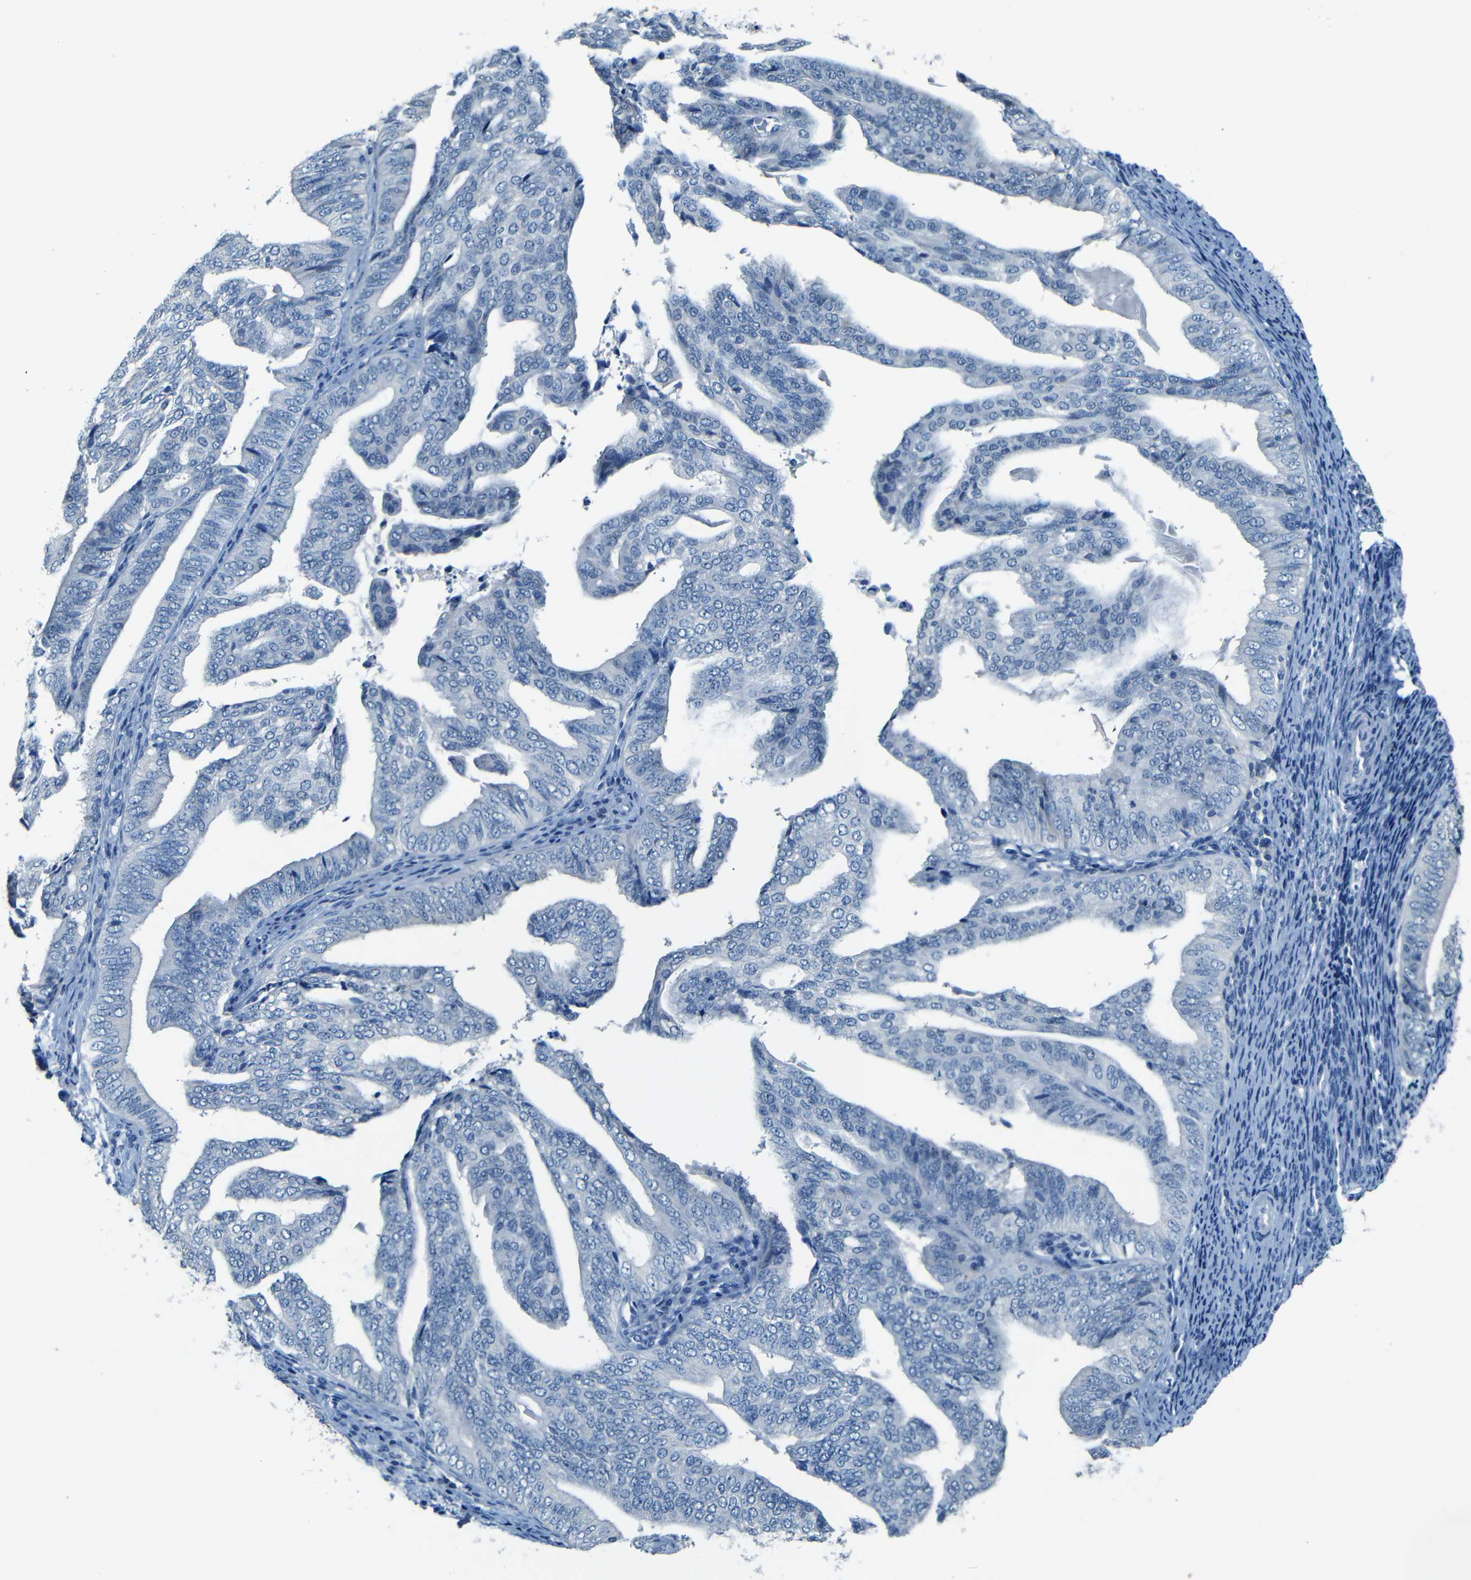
{"staining": {"intensity": "negative", "quantity": "none", "location": "none"}, "tissue": "endometrial cancer", "cell_type": "Tumor cells", "image_type": "cancer", "snomed": [{"axis": "morphology", "description": "Adenocarcinoma, NOS"}, {"axis": "topography", "description": "Endometrium"}], "caption": "Endometrial adenocarcinoma was stained to show a protein in brown. There is no significant staining in tumor cells. (DAB (3,3'-diaminobenzidine) immunohistochemistry with hematoxylin counter stain).", "gene": "ZMAT1", "patient": {"sex": "female", "age": 58}}